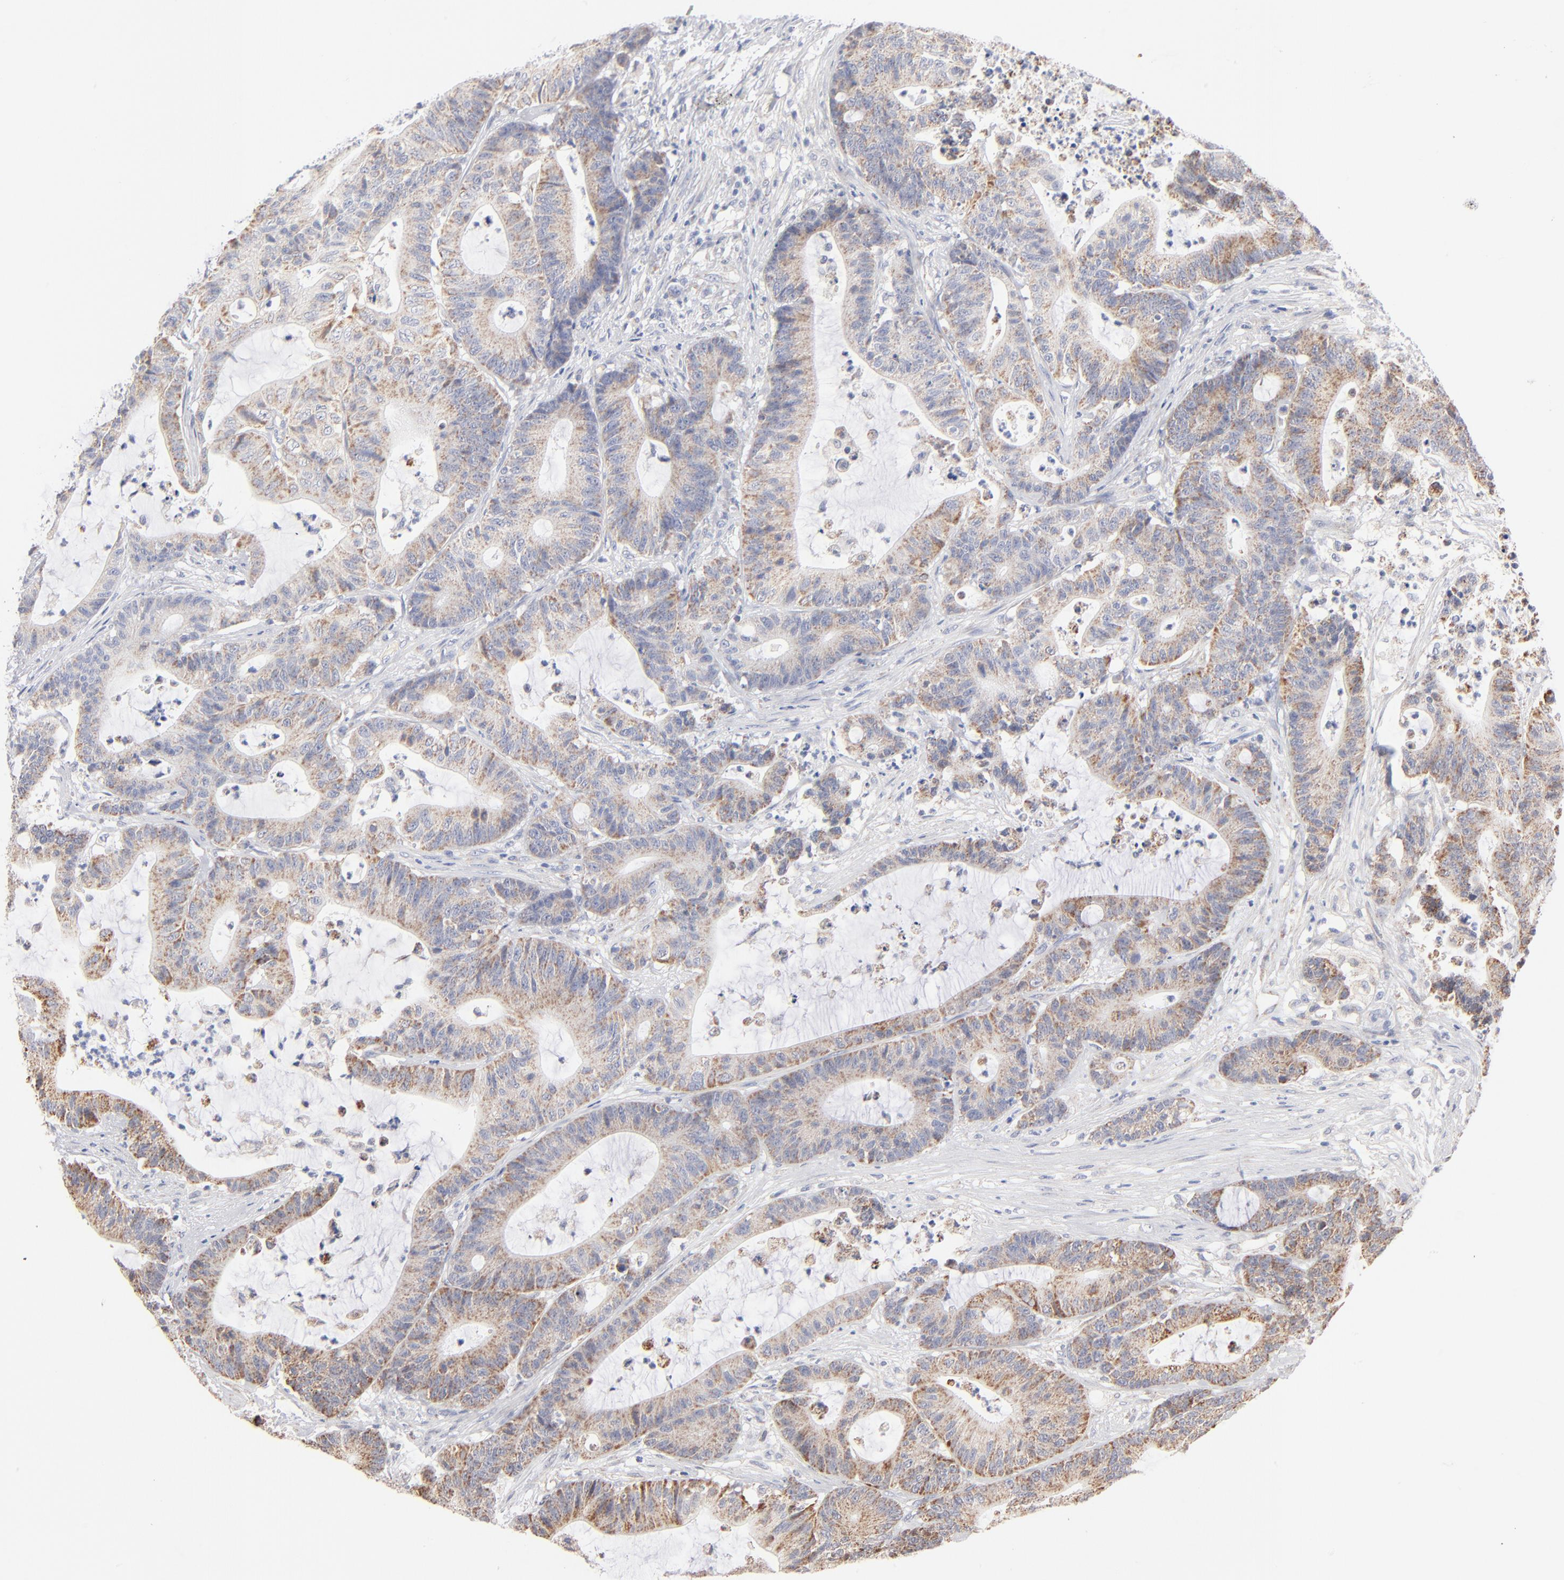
{"staining": {"intensity": "moderate", "quantity": ">75%", "location": "cytoplasmic/membranous"}, "tissue": "colorectal cancer", "cell_type": "Tumor cells", "image_type": "cancer", "snomed": [{"axis": "morphology", "description": "Adenocarcinoma, NOS"}, {"axis": "topography", "description": "Colon"}], "caption": "This is an image of immunohistochemistry staining of colorectal adenocarcinoma, which shows moderate positivity in the cytoplasmic/membranous of tumor cells.", "gene": "MRPL58", "patient": {"sex": "female", "age": 84}}